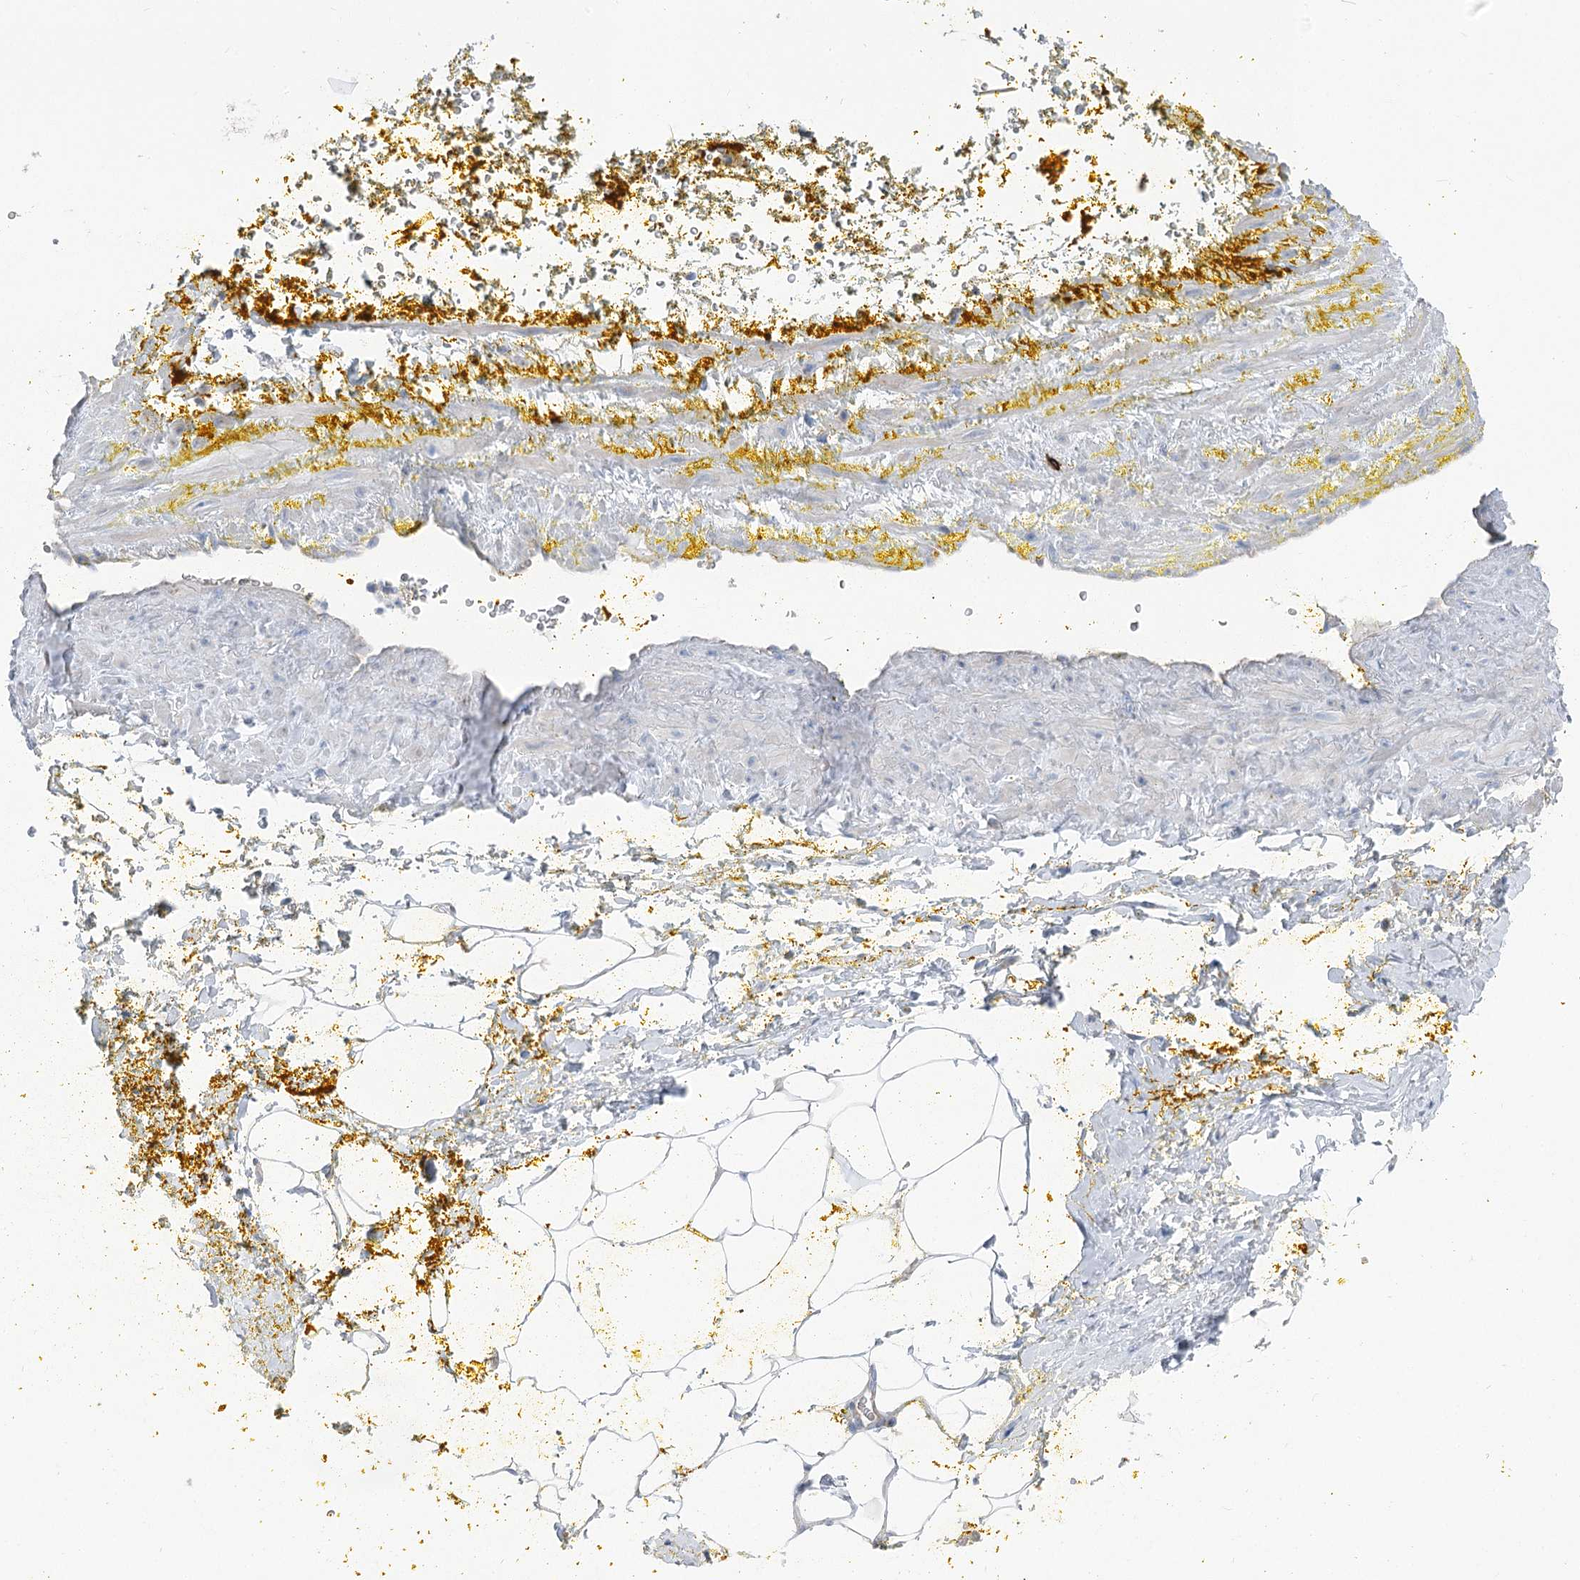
{"staining": {"intensity": "negative", "quantity": "none", "location": "none"}, "tissue": "adipose tissue", "cell_type": "Adipocytes", "image_type": "normal", "snomed": [{"axis": "morphology", "description": "Normal tissue, NOS"}, {"axis": "morphology", "description": "Adenocarcinoma, Low grade"}, {"axis": "topography", "description": "Prostate"}, {"axis": "topography", "description": "Peripheral nerve tissue"}], "caption": "Protein analysis of benign adipose tissue exhibits no significant positivity in adipocytes. Brightfield microscopy of immunohistochemistry stained with DAB (brown) and hematoxylin (blue), captured at high magnification.", "gene": "POGLUT1", "patient": {"sex": "male", "age": 63}}